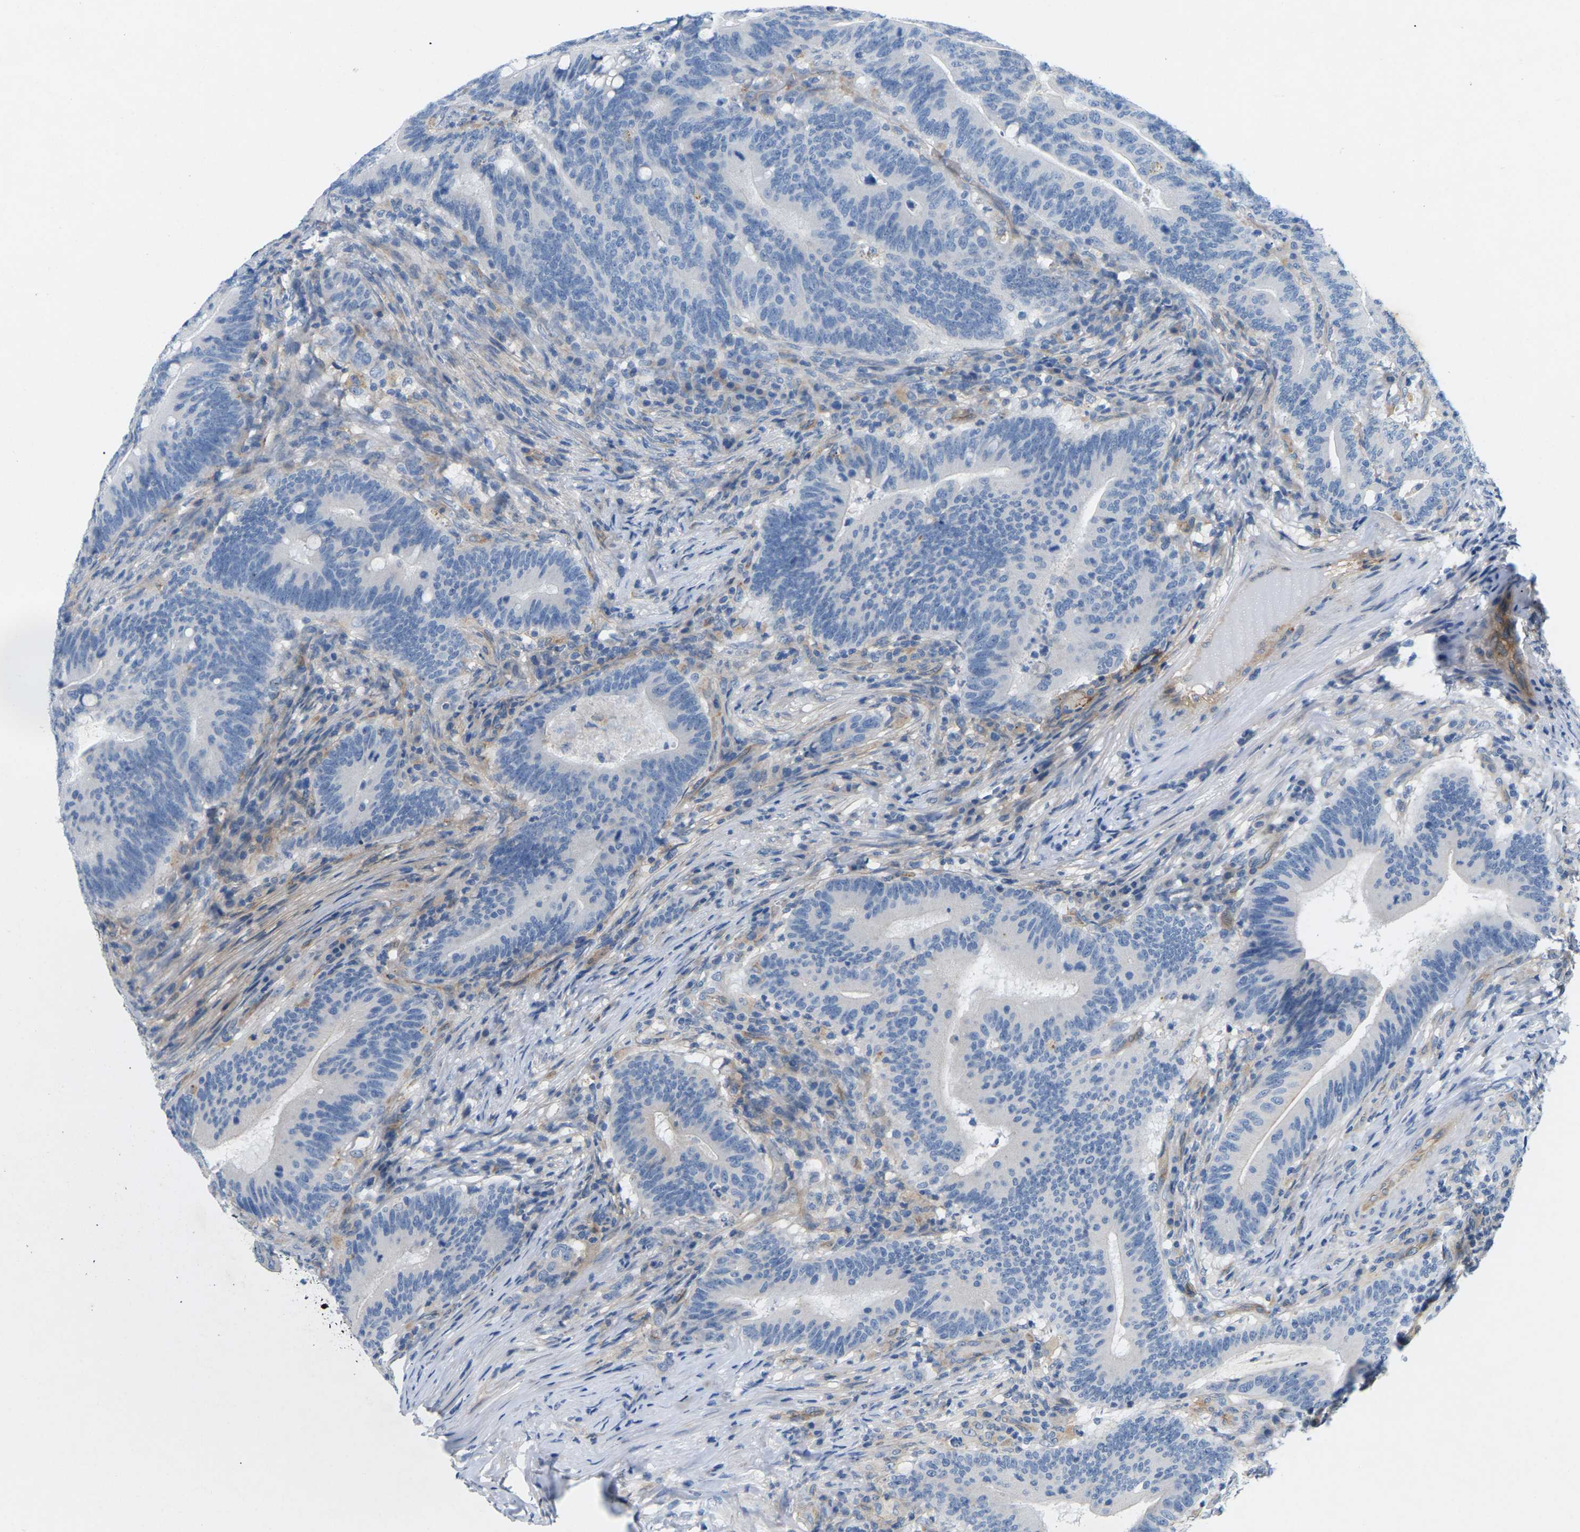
{"staining": {"intensity": "negative", "quantity": "none", "location": "none"}, "tissue": "colorectal cancer", "cell_type": "Tumor cells", "image_type": "cancer", "snomed": [{"axis": "morphology", "description": "Normal tissue, NOS"}, {"axis": "morphology", "description": "Adenocarcinoma, NOS"}, {"axis": "topography", "description": "Colon"}], "caption": "This is an immunohistochemistry photomicrograph of colorectal adenocarcinoma. There is no positivity in tumor cells.", "gene": "ITGA5", "patient": {"sex": "female", "age": 66}}